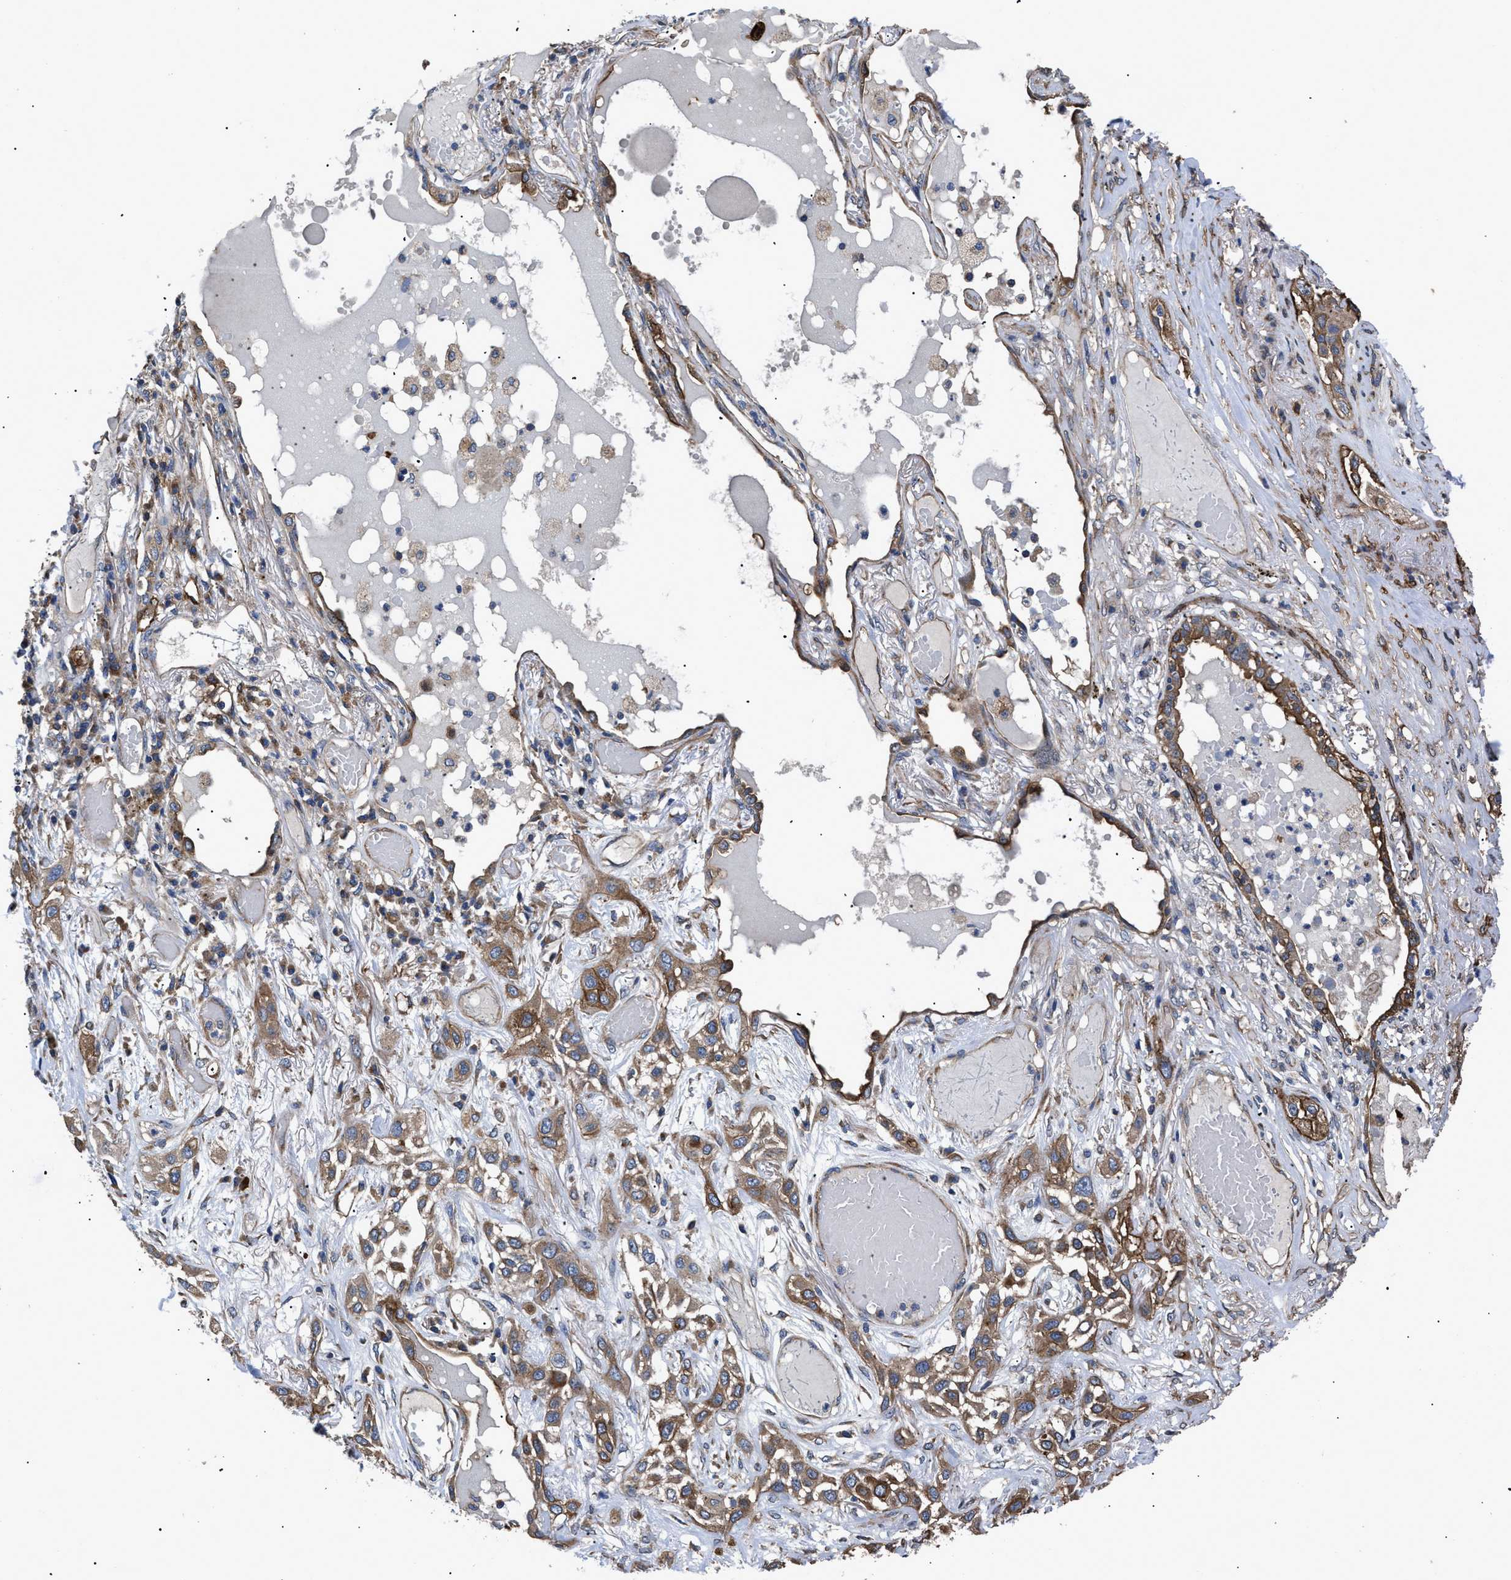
{"staining": {"intensity": "moderate", "quantity": ">75%", "location": "cytoplasmic/membranous"}, "tissue": "lung cancer", "cell_type": "Tumor cells", "image_type": "cancer", "snomed": [{"axis": "morphology", "description": "Squamous cell carcinoma, NOS"}, {"axis": "topography", "description": "Lung"}], "caption": "Lung cancer (squamous cell carcinoma) tissue demonstrates moderate cytoplasmic/membranous positivity in approximately >75% of tumor cells", "gene": "NT5E", "patient": {"sex": "male", "age": 71}}